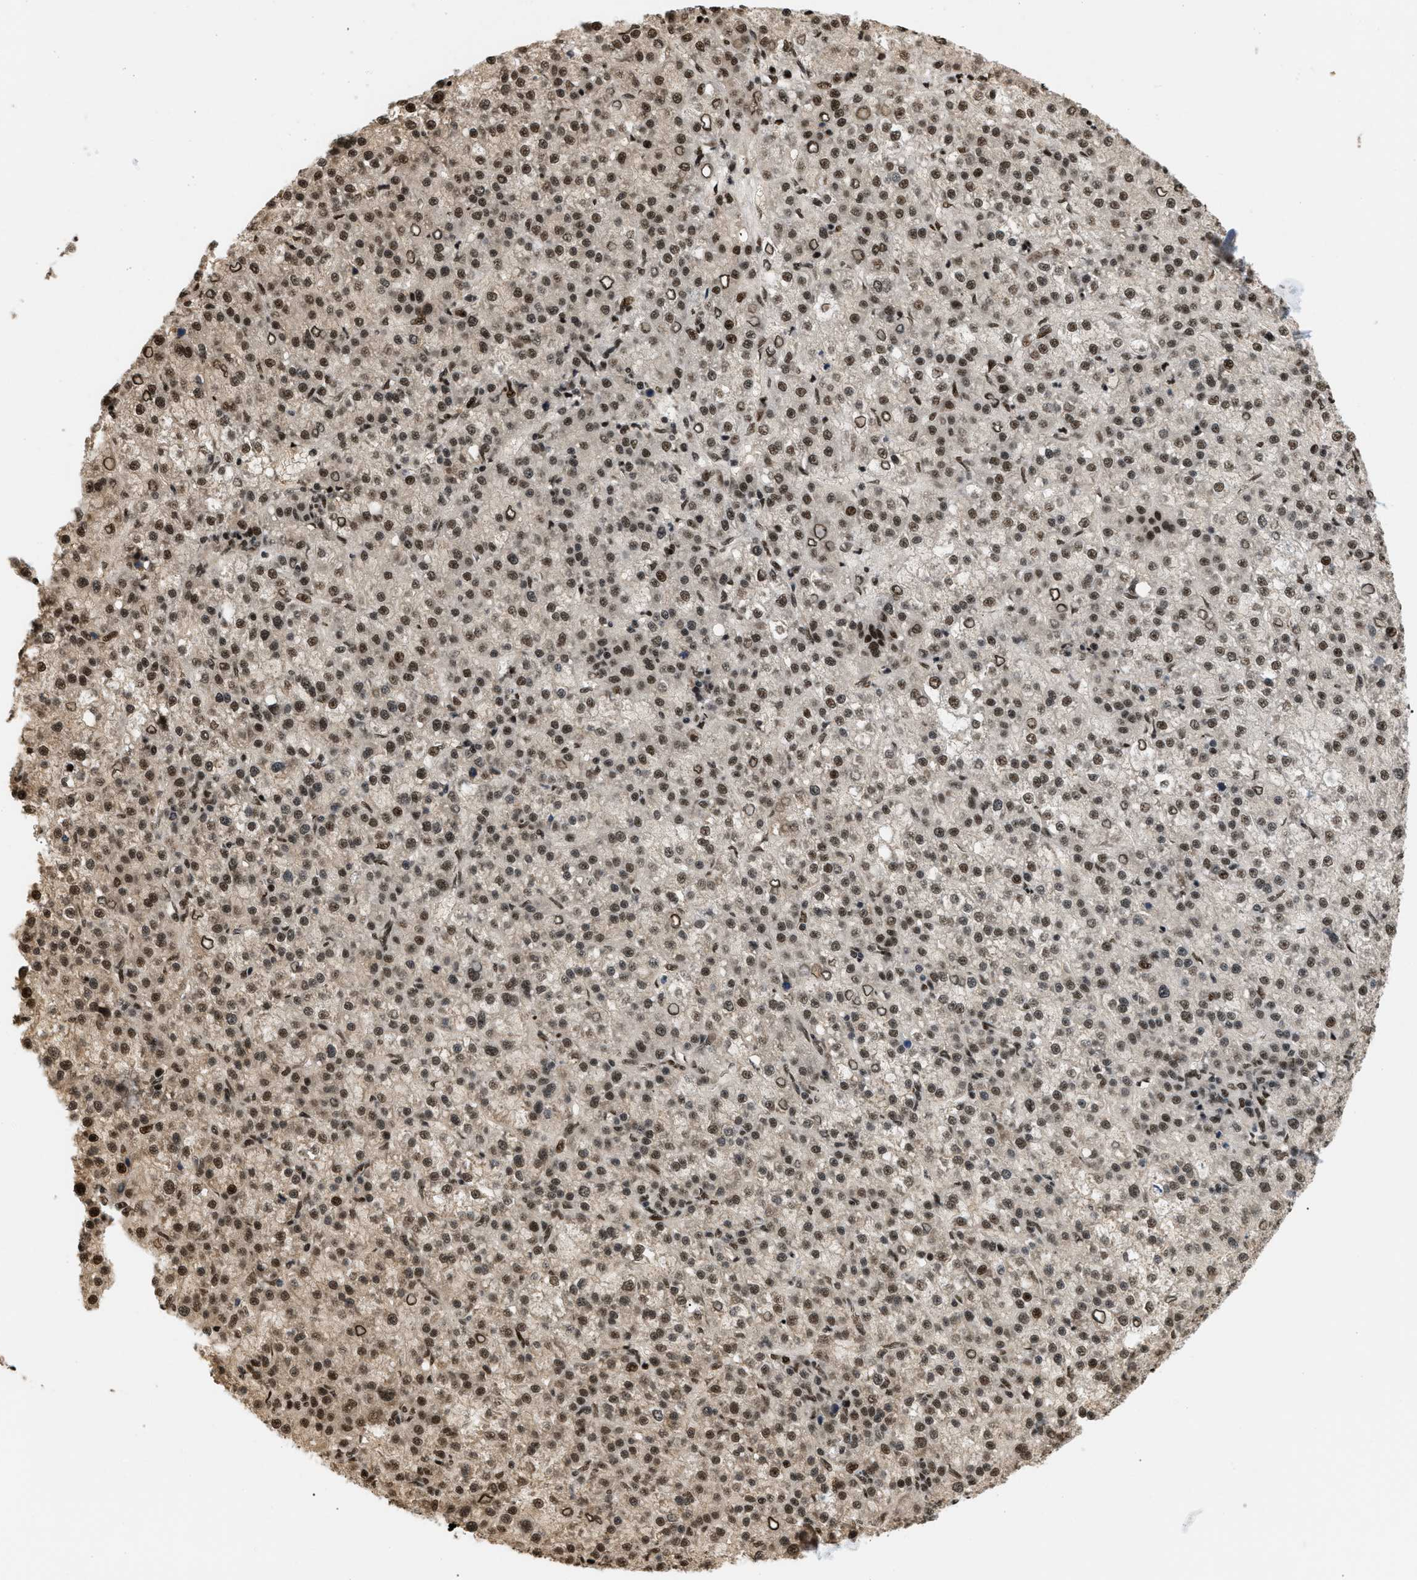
{"staining": {"intensity": "moderate", "quantity": ">75%", "location": "nuclear"}, "tissue": "liver cancer", "cell_type": "Tumor cells", "image_type": "cancer", "snomed": [{"axis": "morphology", "description": "Carcinoma, Hepatocellular, NOS"}, {"axis": "topography", "description": "Liver"}], "caption": "Tumor cells reveal moderate nuclear staining in about >75% of cells in liver hepatocellular carcinoma.", "gene": "RBM5", "patient": {"sex": "female", "age": 58}}